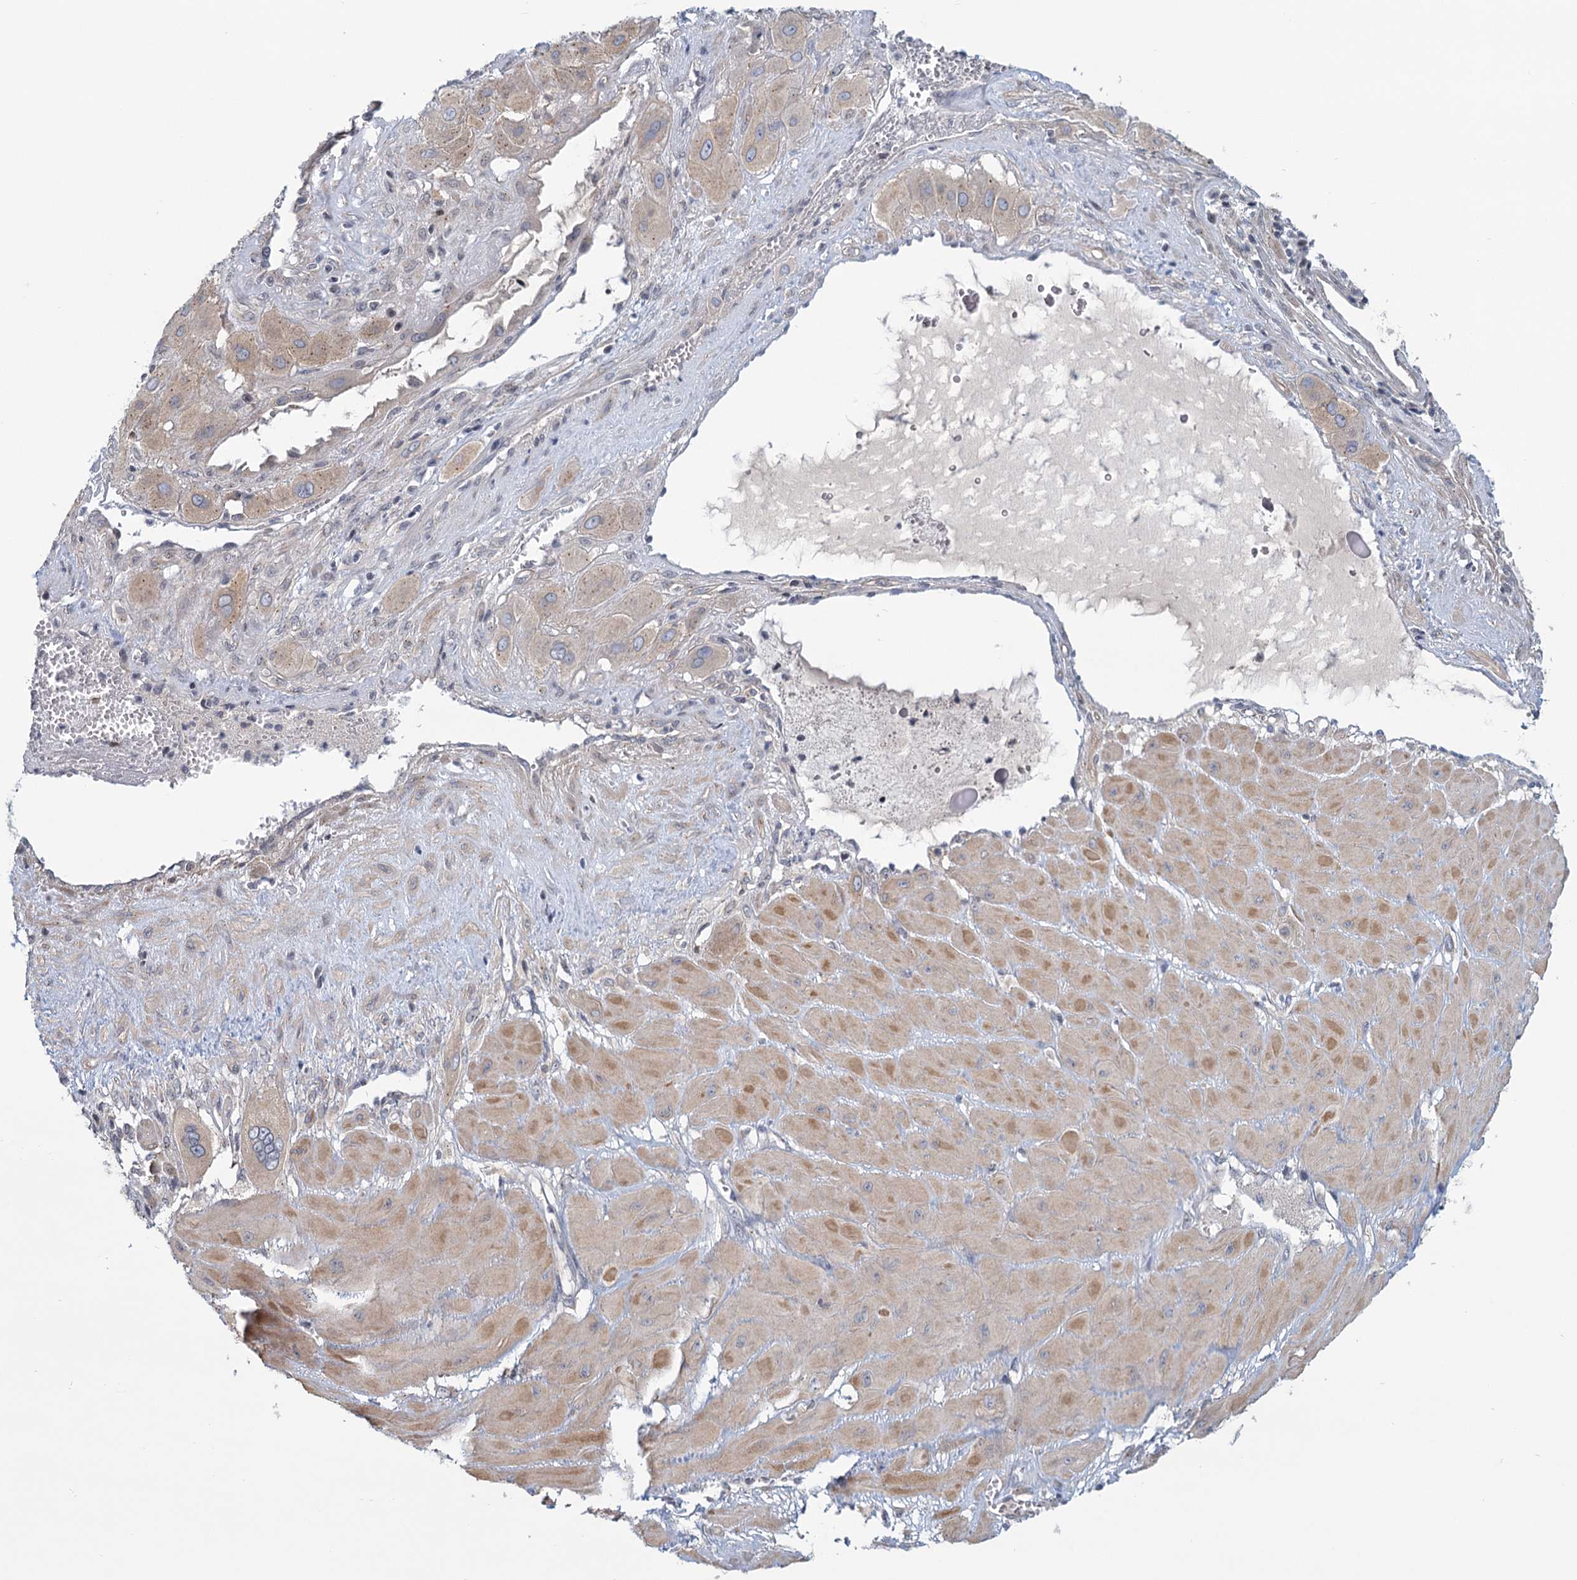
{"staining": {"intensity": "weak", "quantity": ">75%", "location": "cytoplasmic/membranous"}, "tissue": "cervical cancer", "cell_type": "Tumor cells", "image_type": "cancer", "snomed": [{"axis": "morphology", "description": "Squamous cell carcinoma, NOS"}, {"axis": "topography", "description": "Cervix"}], "caption": "This is an image of immunohistochemistry (IHC) staining of cervical cancer (squamous cell carcinoma), which shows weak expression in the cytoplasmic/membranous of tumor cells.", "gene": "STAP1", "patient": {"sex": "female", "age": 34}}